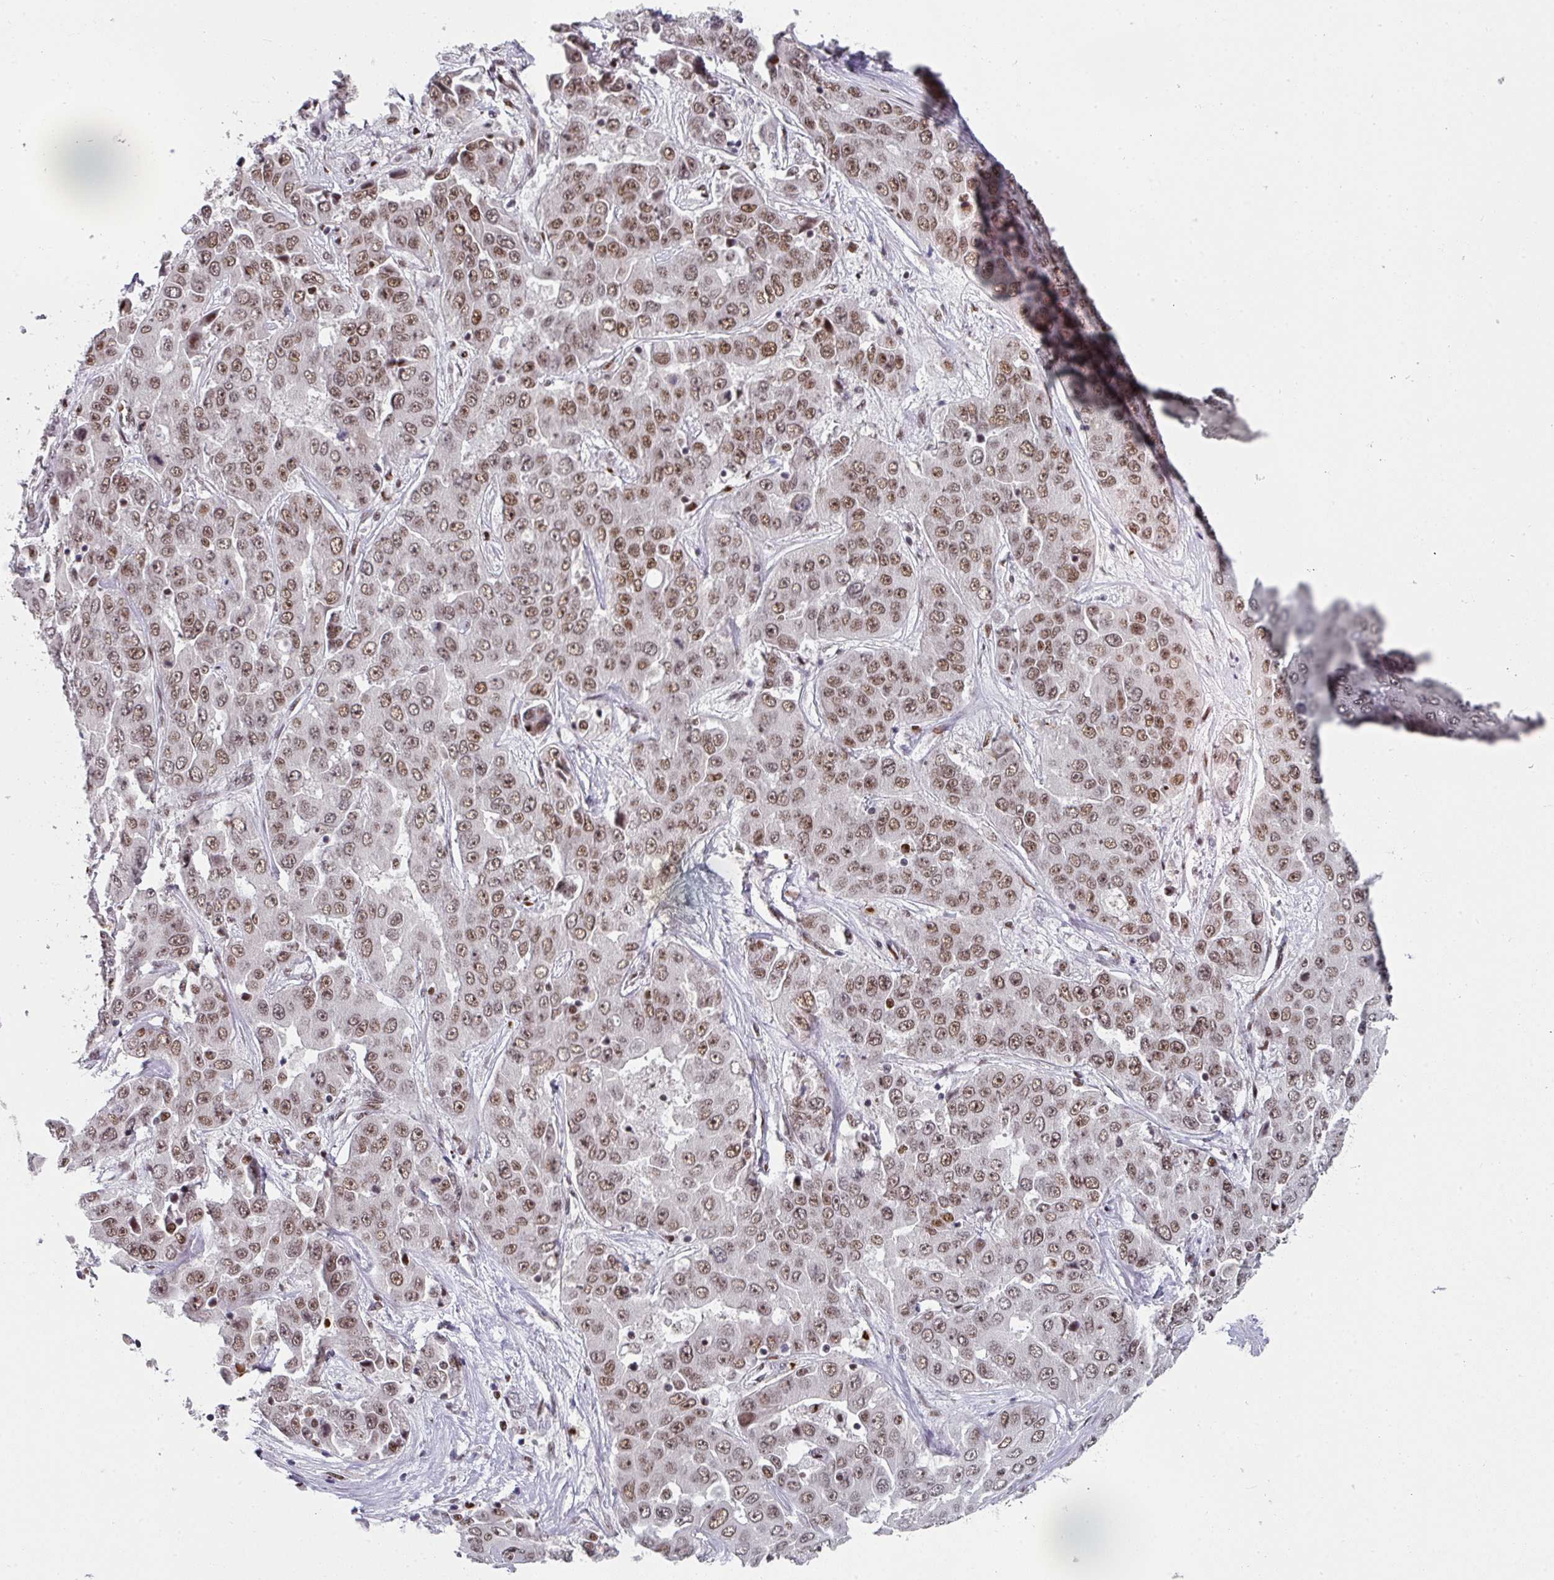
{"staining": {"intensity": "moderate", "quantity": ">75%", "location": "nuclear"}, "tissue": "liver cancer", "cell_type": "Tumor cells", "image_type": "cancer", "snomed": [{"axis": "morphology", "description": "Cholangiocarcinoma"}, {"axis": "topography", "description": "Liver"}], "caption": "Moderate nuclear protein expression is identified in approximately >75% of tumor cells in cholangiocarcinoma (liver).", "gene": "RAD50", "patient": {"sex": "female", "age": 52}}